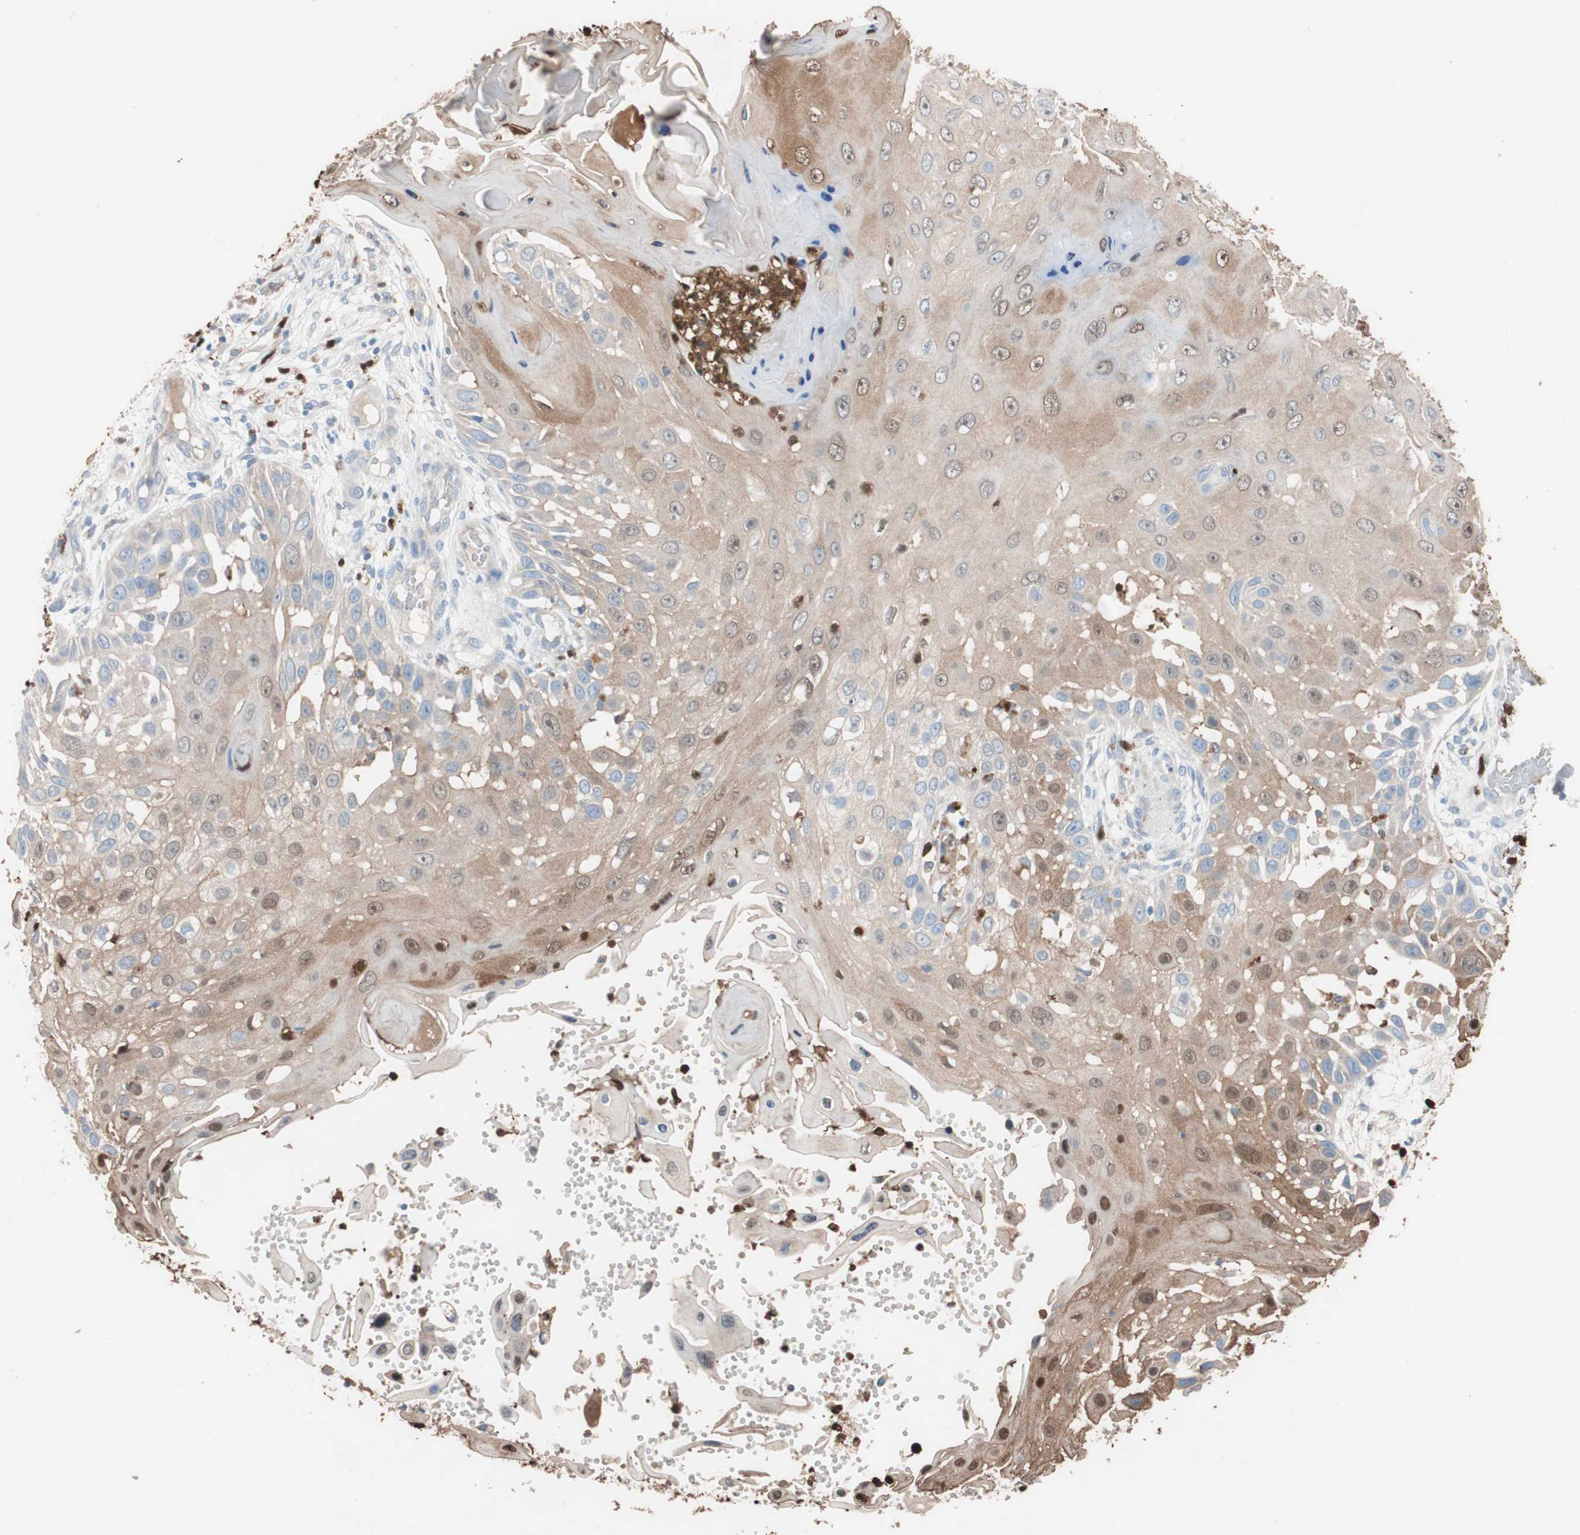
{"staining": {"intensity": "weak", "quantity": ">75%", "location": "cytoplasmic/membranous"}, "tissue": "skin cancer", "cell_type": "Tumor cells", "image_type": "cancer", "snomed": [{"axis": "morphology", "description": "Squamous cell carcinoma, NOS"}, {"axis": "topography", "description": "Skin"}], "caption": "DAB immunohistochemical staining of skin cancer (squamous cell carcinoma) demonstrates weak cytoplasmic/membranous protein positivity in approximately >75% of tumor cells.", "gene": "CLEC4D", "patient": {"sex": "female", "age": 44}}